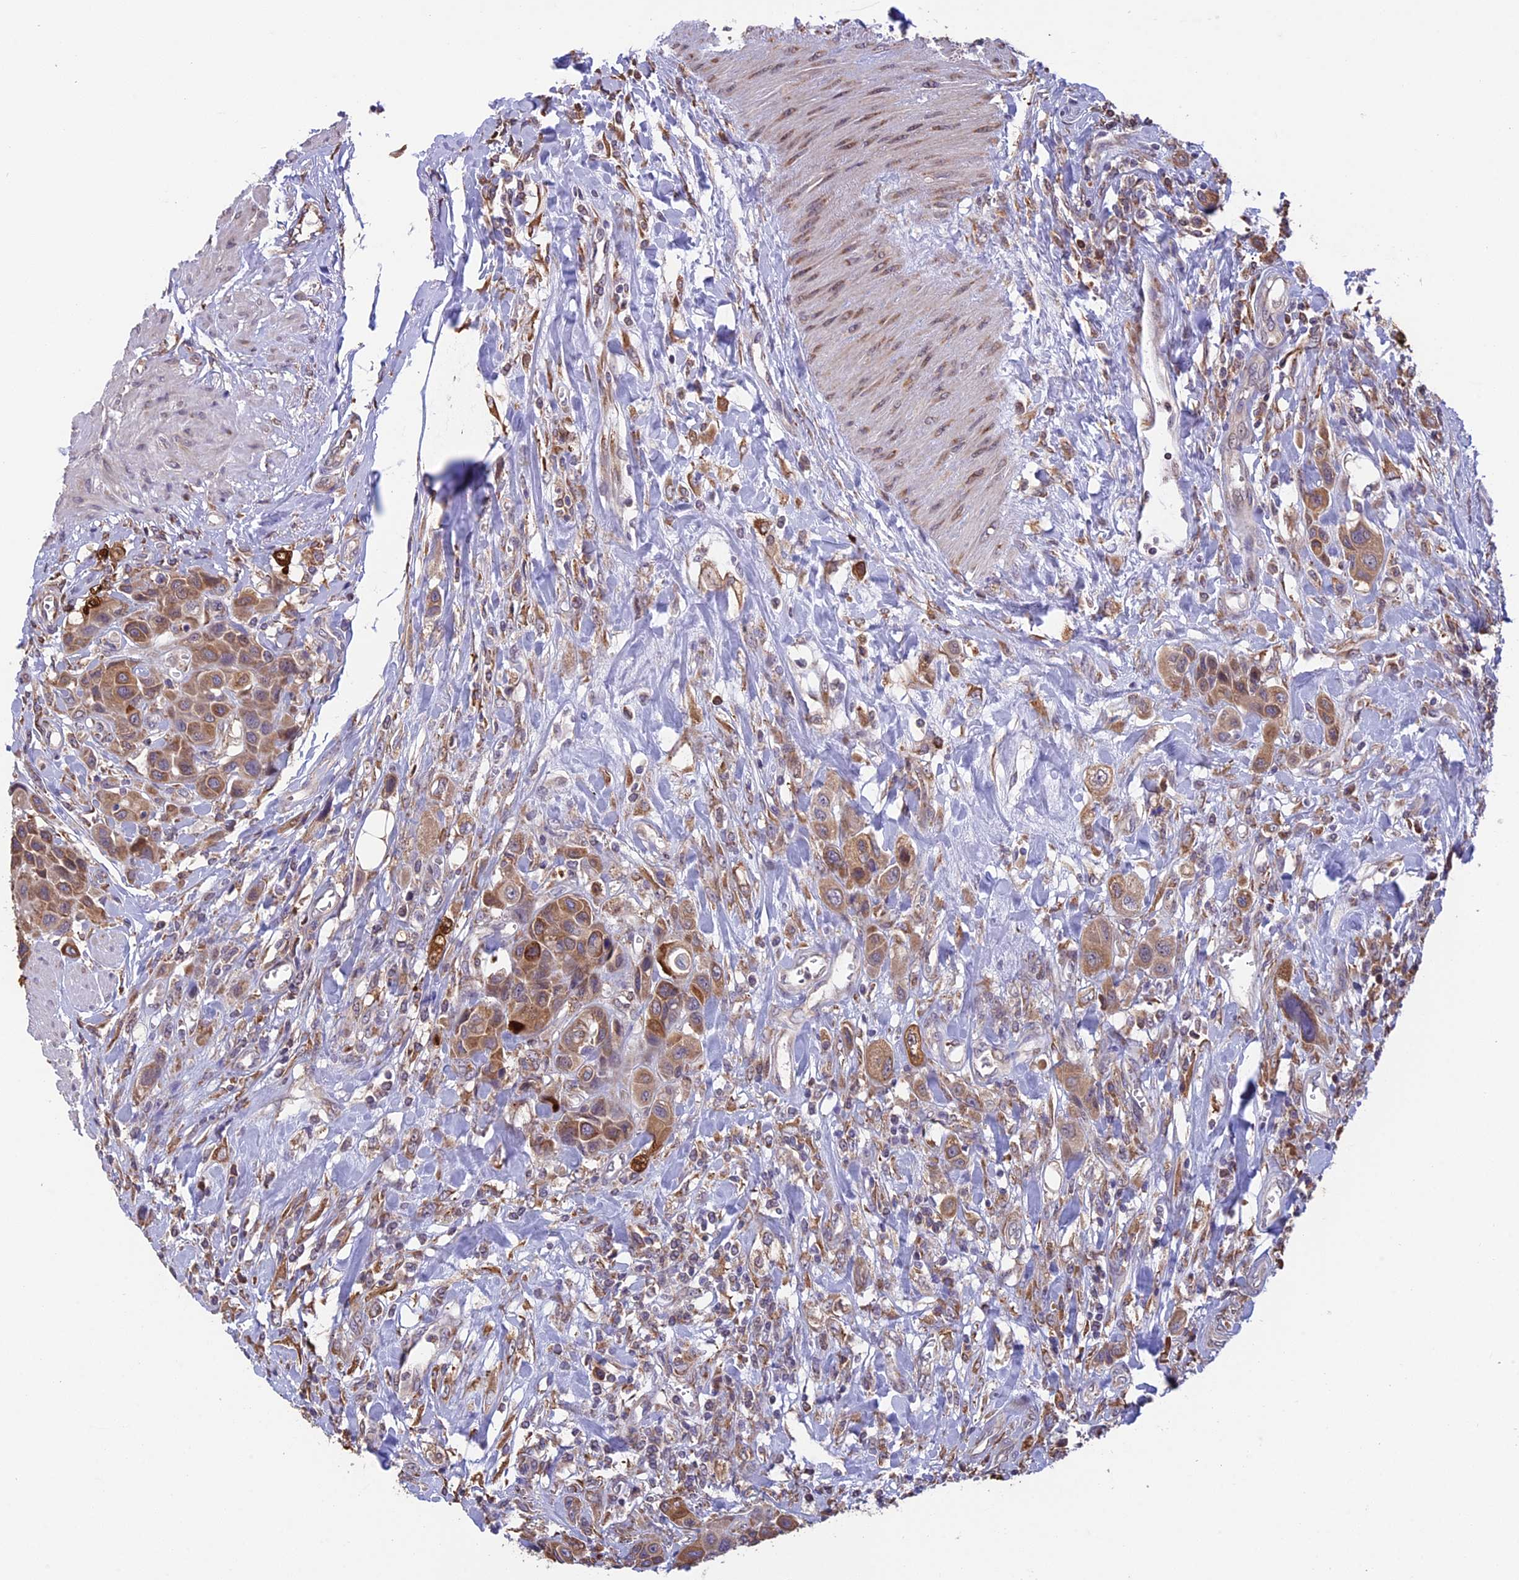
{"staining": {"intensity": "moderate", "quantity": ">75%", "location": "cytoplasmic/membranous"}, "tissue": "urothelial cancer", "cell_type": "Tumor cells", "image_type": "cancer", "snomed": [{"axis": "morphology", "description": "Urothelial carcinoma, High grade"}, {"axis": "topography", "description": "Urinary bladder"}], "caption": "The immunohistochemical stain highlights moderate cytoplasmic/membranous positivity in tumor cells of urothelial cancer tissue. (DAB (3,3'-diaminobenzidine) = brown stain, brightfield microscopy at high magnification).", "gene": "DMRTA2", "patient": {"sex": "male", "age": 50}}